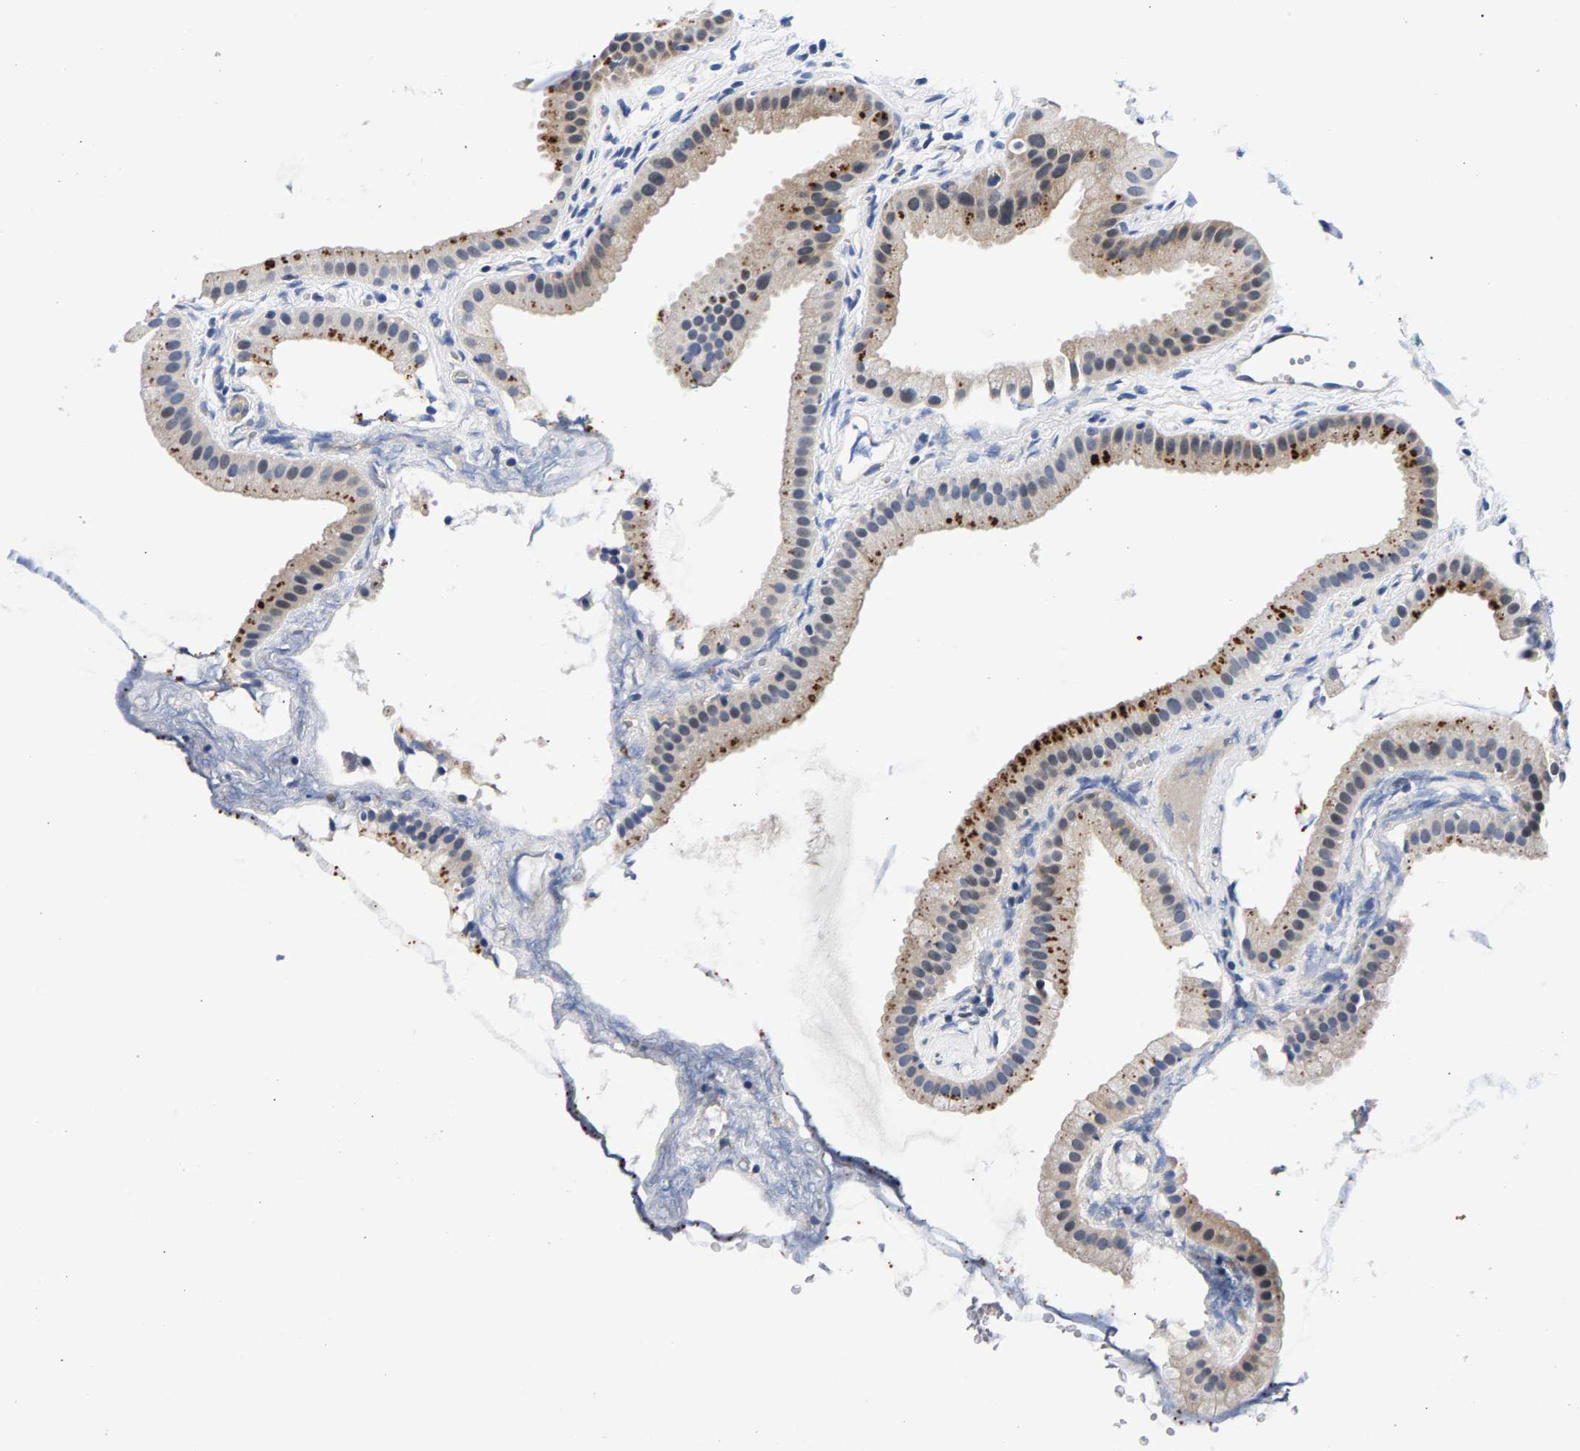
{"staining": {"intensity": "strong", "quantity": "25%-75%", "location": "cytoplasmic/membranous"}, "tissue": "gallbladder", "cell_type": "Glandular cells", "image_type": "normal", "snomed": [{"axis": "morphology", "description": "Normal tissue, NOS"}, {"axis": "topography", "description": "Gallbladder"}], "caption": "Brown immunohistochemical staining in benign human gallbladder demonstrates strong cytoplasmic/membranous positivity in approximately 25%-75% of glandular cells.", "gene": "P2RY4", "patient": {"sex": "female", "age": 64}}